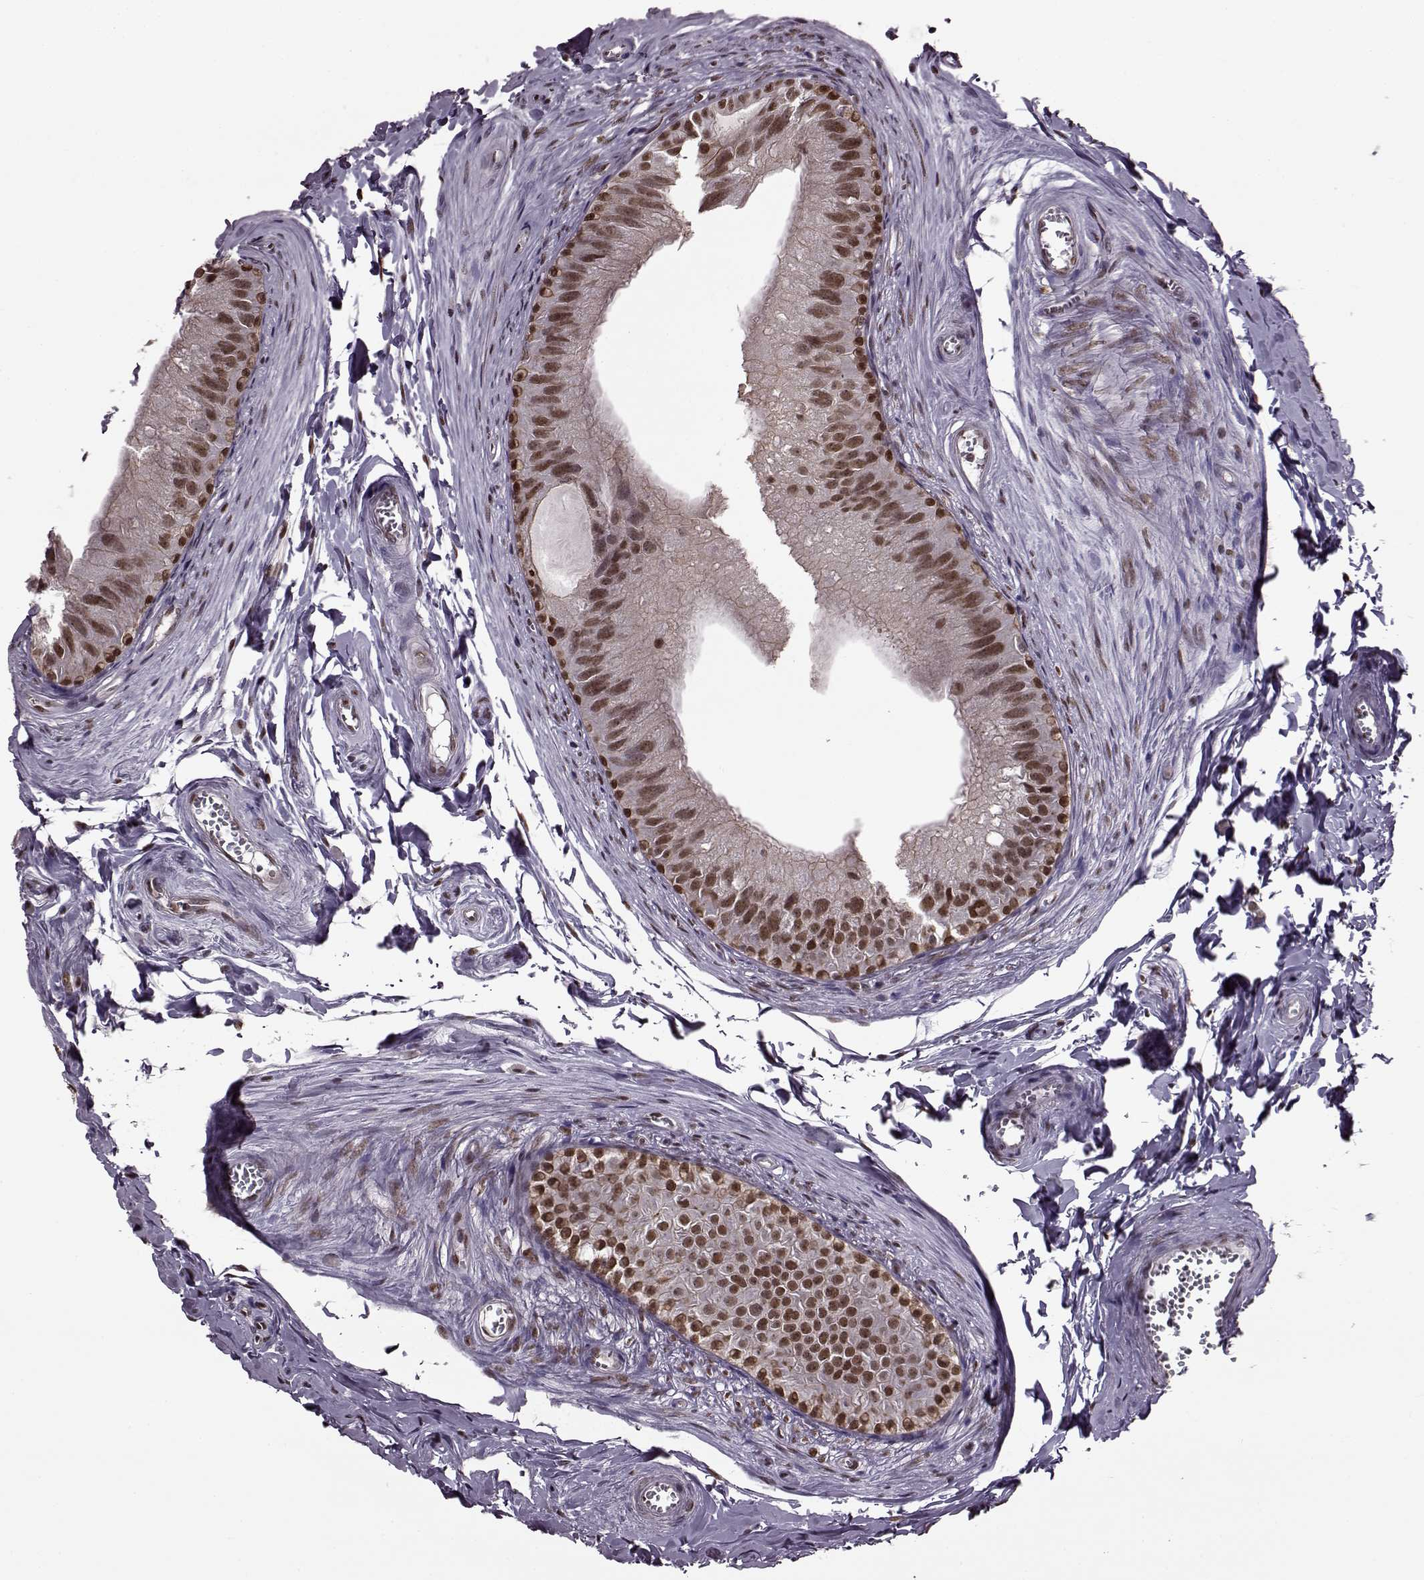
{"staining": {"intensity": "moderate", "quantity": ">75%", "location": "nuclear"}, "tissue": "epididymis", "cell_type": "Glandular cells", "image_type": "normal", "snomed": [{"axis": "morphology", "description": "Normal tissue, NOS"}, {"axis": "topography", "description": "Epididymis"}], "caption": "This is an image of IHC staining of benign epididymis, which shows moderate positivity in the nuclear of glandular cells.", "gene": "FTO", "patient": {"sex": "male", "age": 45}}